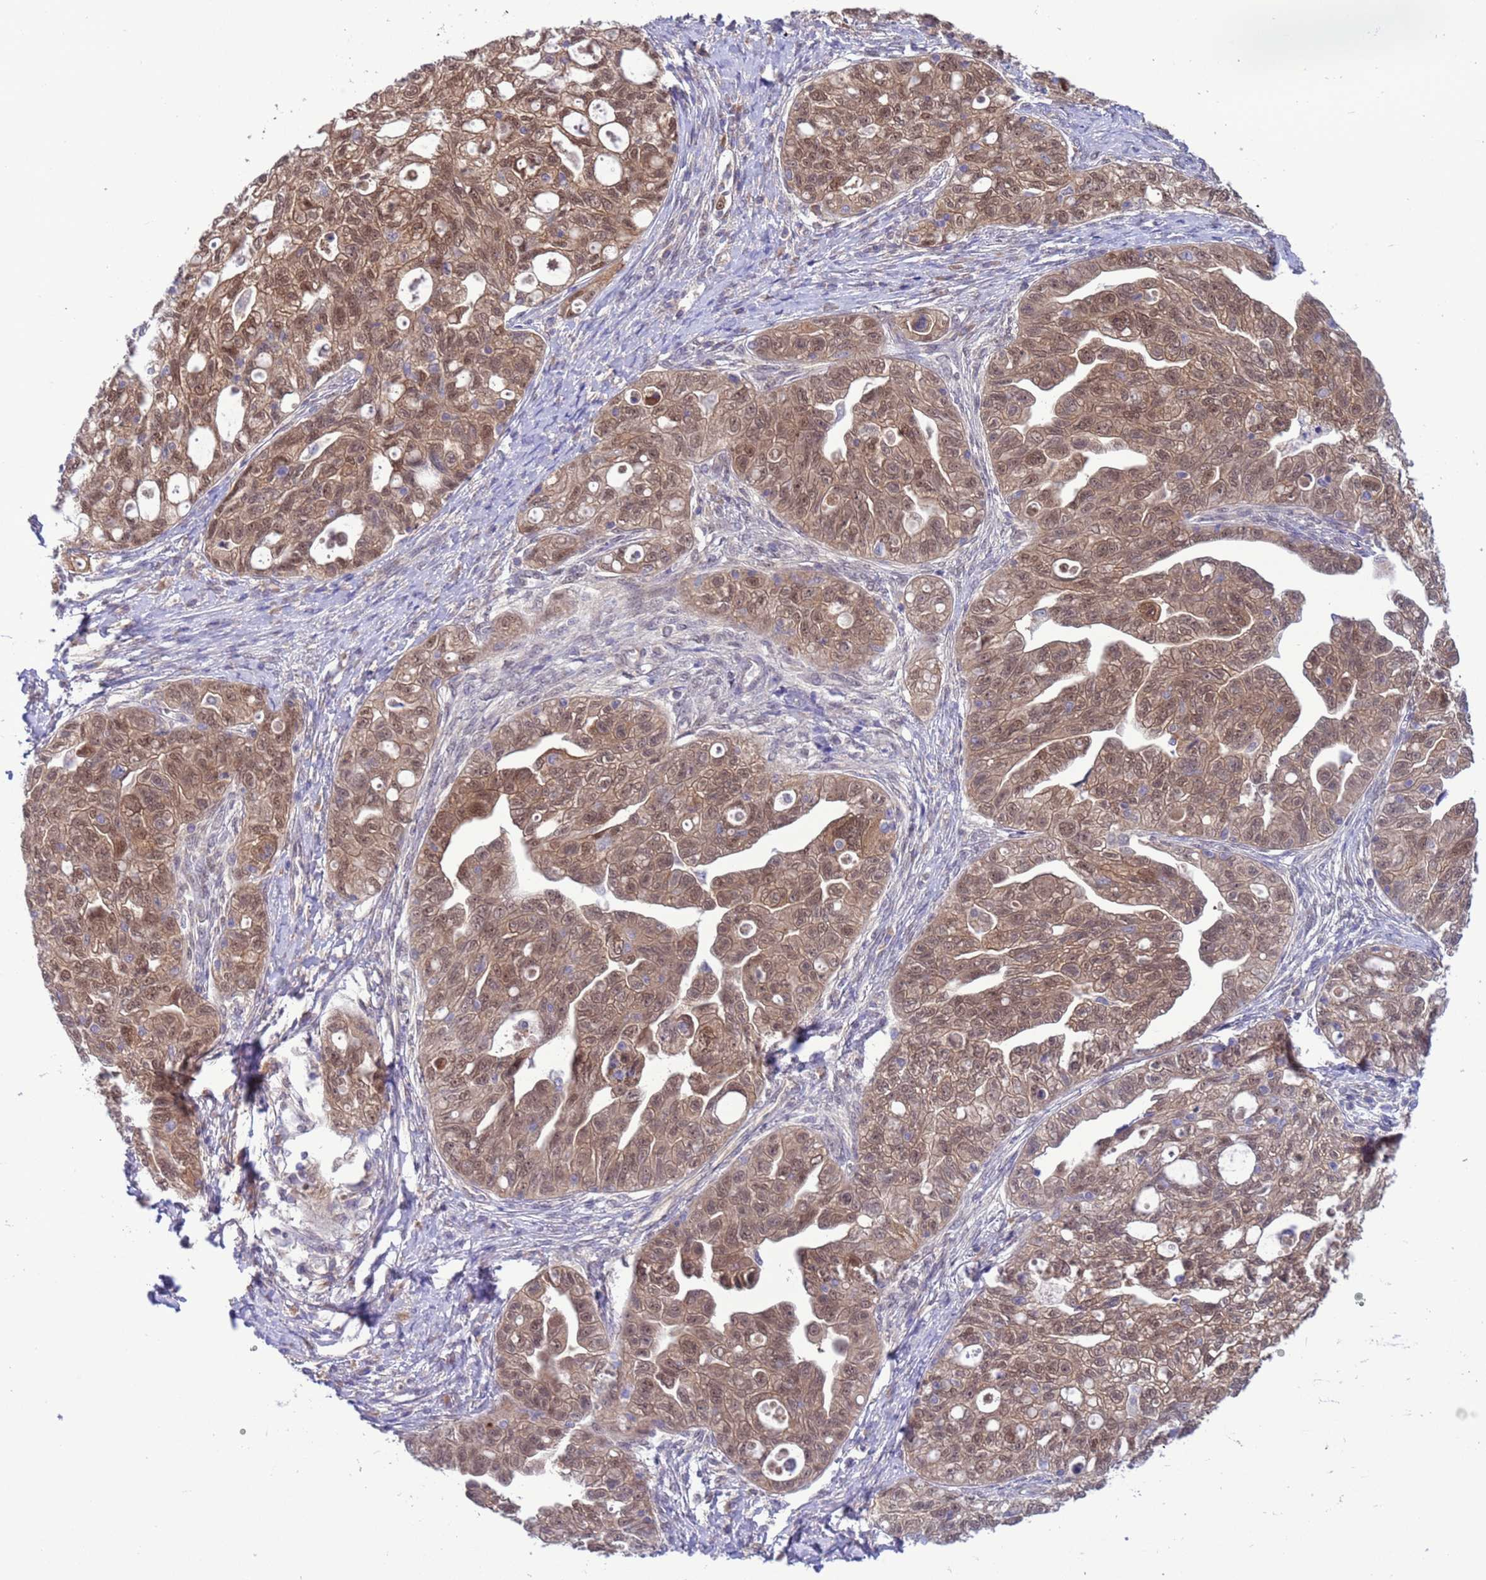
{"staining": {"intensity": "moderate", "quantity": ">75%", "location": "cytoplasmic/membranous,nuclear"}, "tissue": "ovarian cancer", "cell_type": "Tumor cells", "image_type": "cancer", "snomed": [{"axis": "morphology", "description": "Carcinoma, NOS"}, {"axis": "morphology", "description": "Cystadenocarcinoma, serous, NOS"}, {"axis": "topography", "description": "Ovary"}], "caption": "A brown stain labels moderate cytoplasmic/membranous and nuclear expression of a protein in ovarian carcinoma tumor cells.", "gene": "ZNF461", "patient": {"sex": "female", "age": 69}}